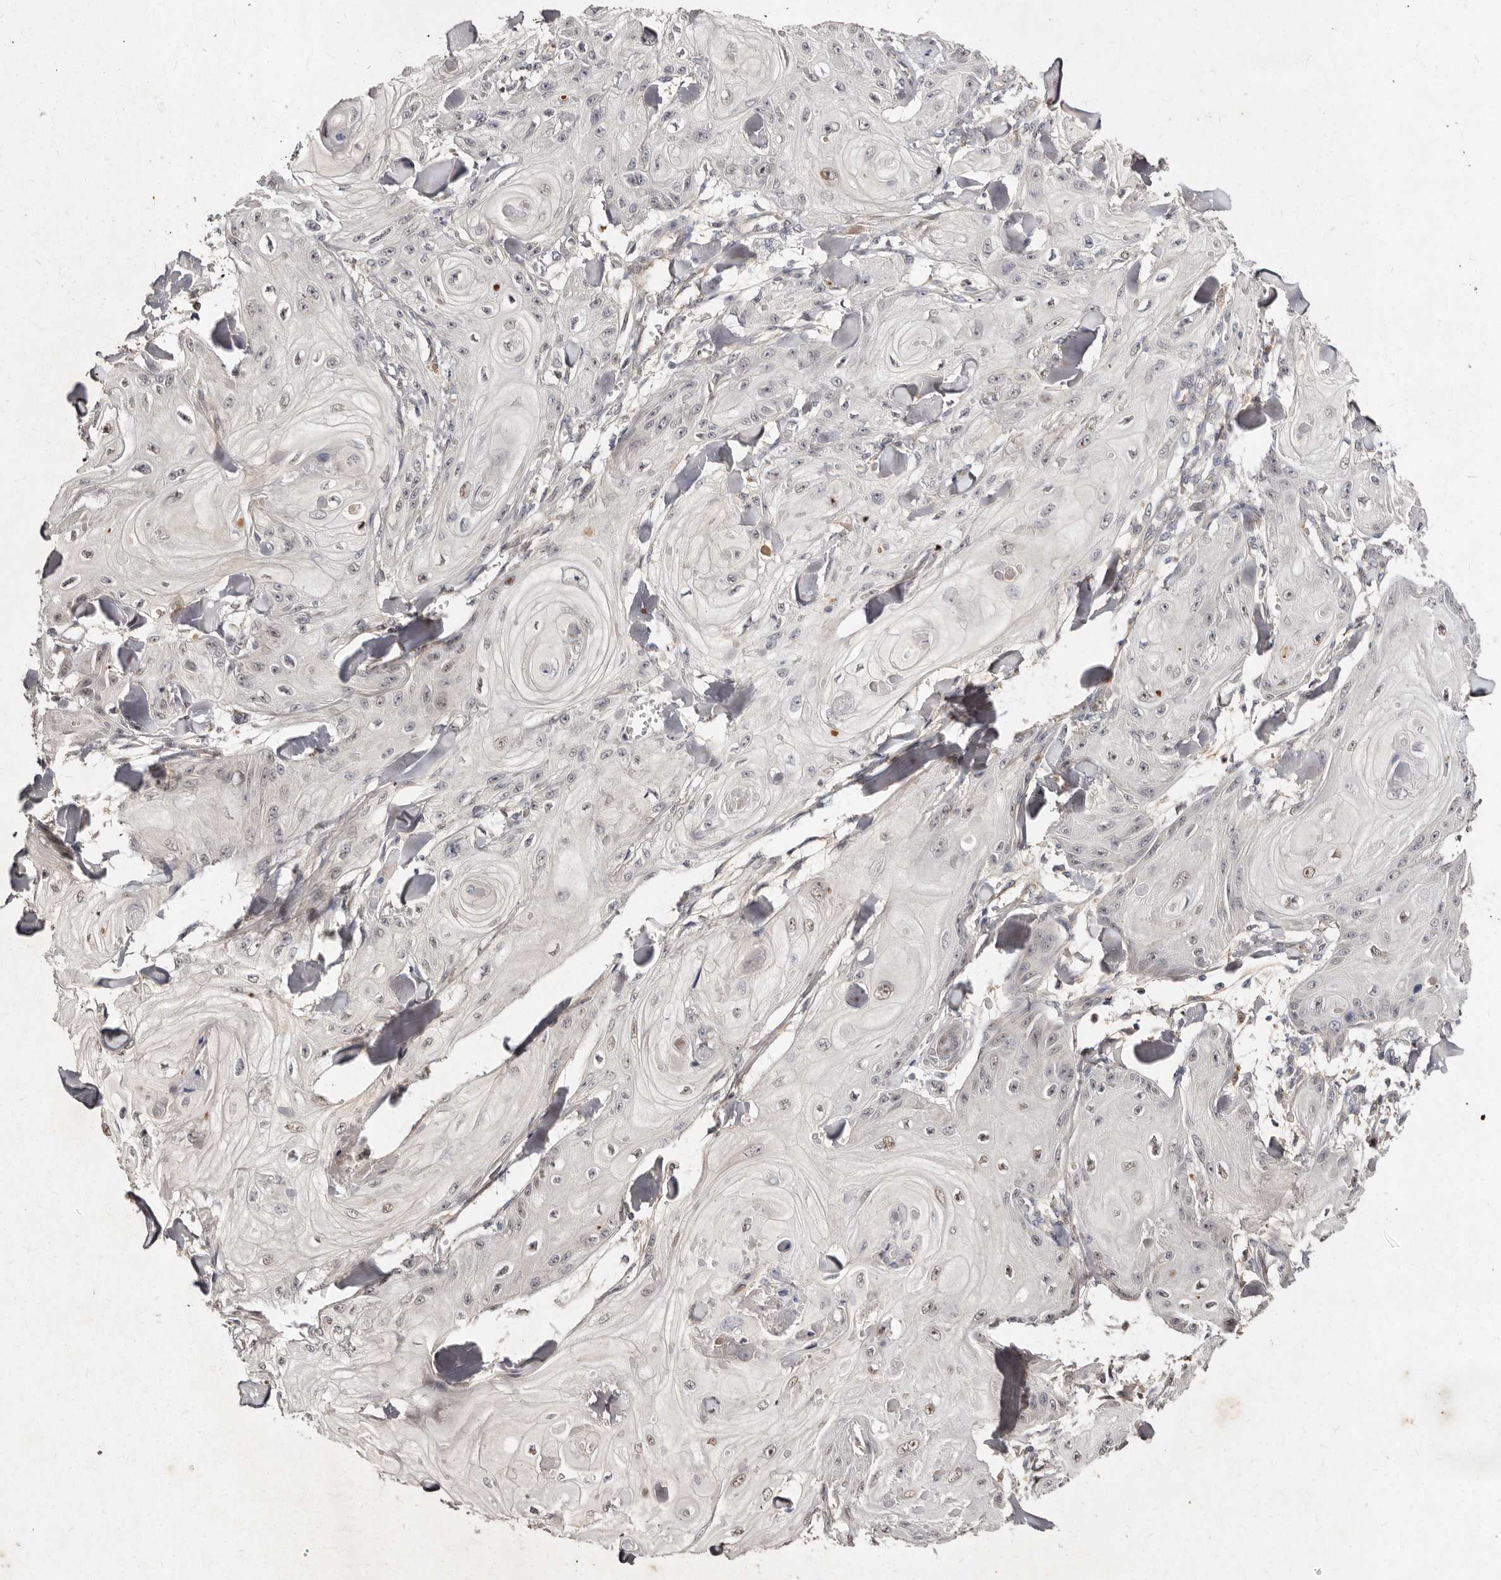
{"staining": {"intensity": "weak", "quantity": "<25%", "location": "nuclear"}, "tissue": "skin cancer", "cell_type": "Tumor cells", "image_type": "cancer", "snomed": [{"axis": "morphology", "description": "Squamous cell carcinoma, NOS"}, {"axis": "topography", "description": "Skin"}], "caption": "This is a micrograph of IHC staining of squamous cell carcinoma (skin), which shows no positivity in tumor cells.", "gene": "LCORL", "patient": {"sex": "male", "age": 74}}